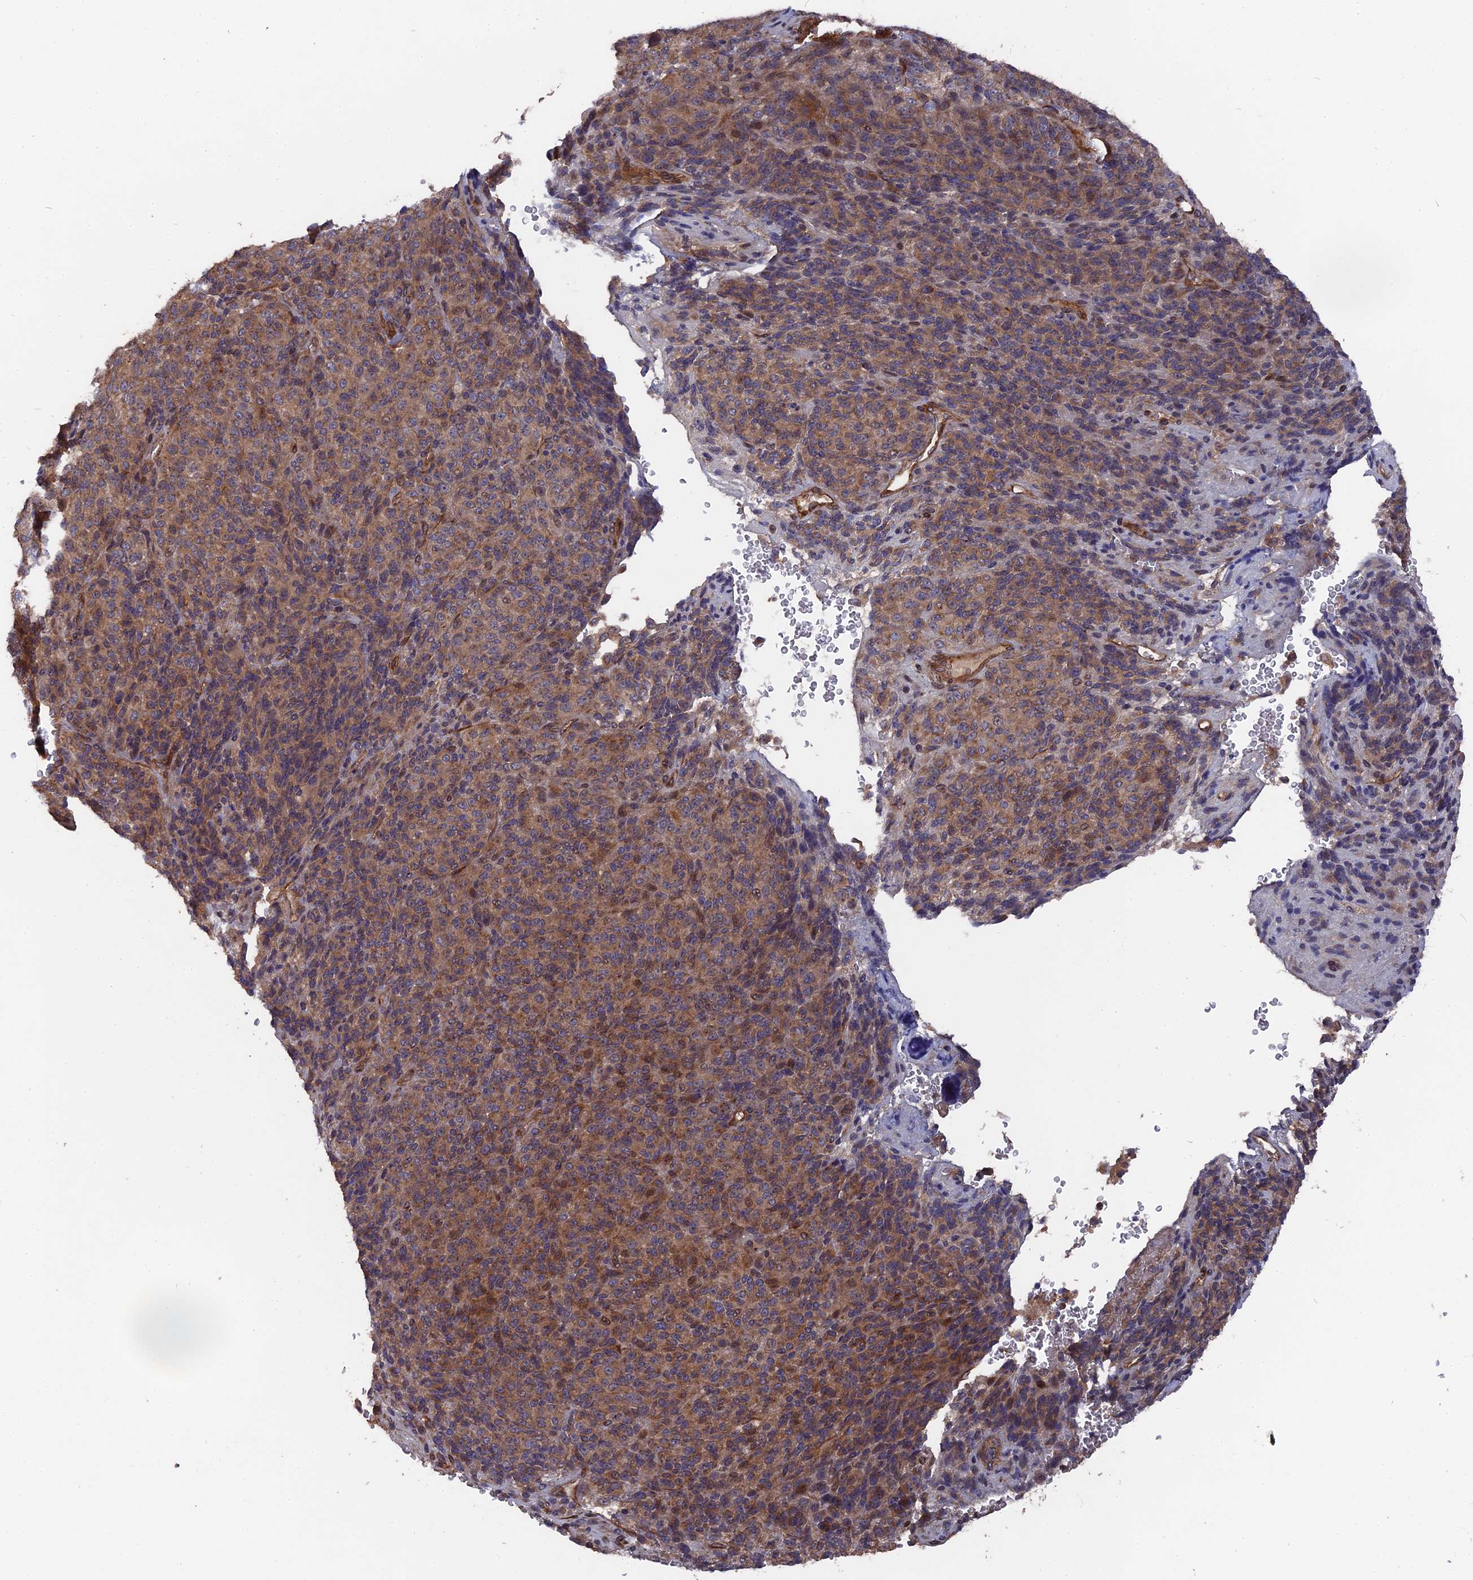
{"staining": {"intensity": "weak", "quantity": ">75%", "location": "cytoplasmic/membranous"}, "tissue": "melanoma", "cell_type": "Tumor cells", "image_type": "cancer", "snomed": [{"axis": "morphology", "description": "Malignant melanoma, Metastatic site"}, {"axis": "topography", "description": "Brain"}], "caption": "Malignant melanoma (metastatic site) stained for a protein reveals weak cytoplasmic/membranous positivity in tumor cells.", "gene": "DEF8", "patient": {"sex": "female", "age": 56}}